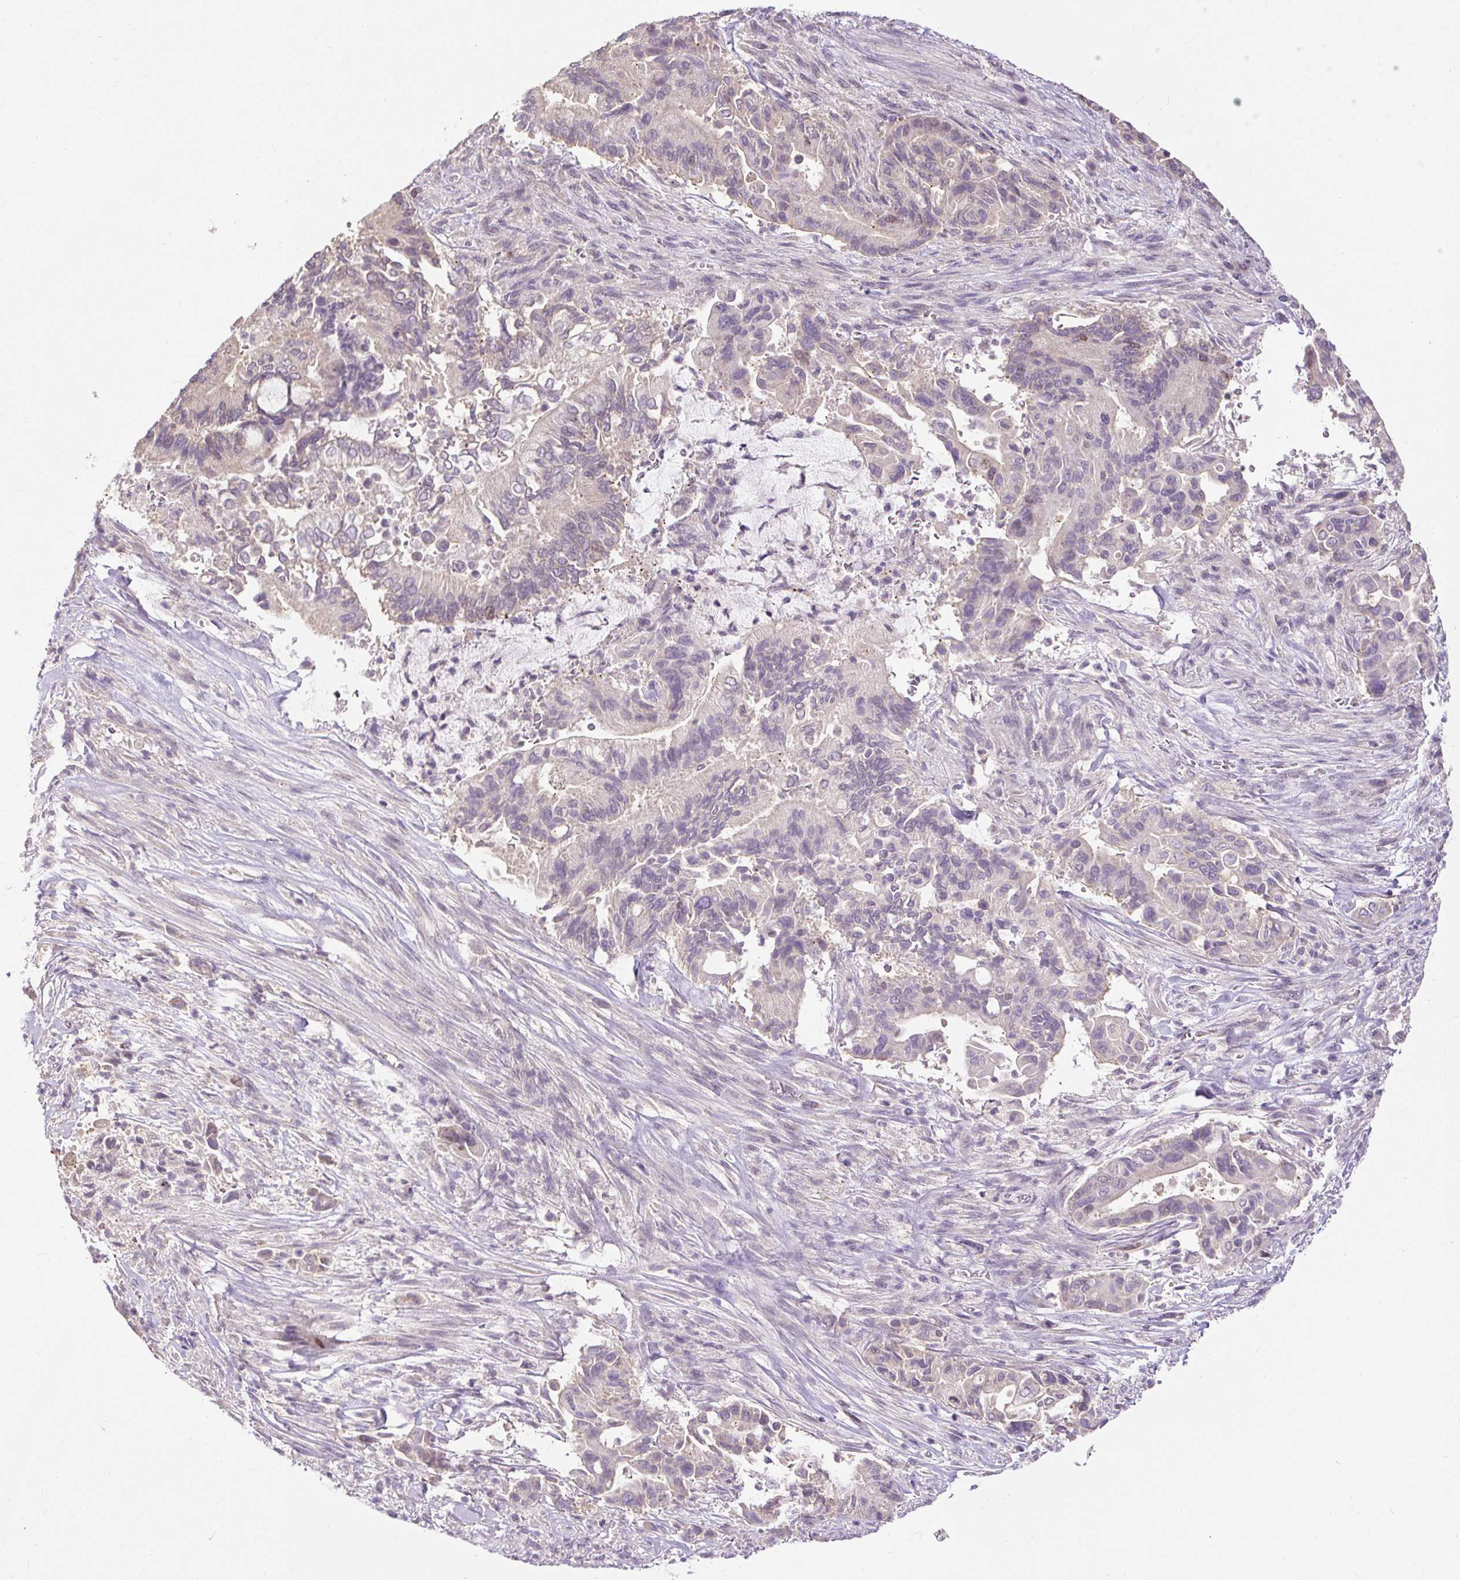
{"staining": {"intensity": "weak", "quantity": "<25%", "location": "nuclear"}, "tissue": "pancreatic cancer", "cell_type": "Tumor cells", "image_type": "cancer", "snomed": [{"axis": "morphology", "description": "Adenocarcinoma, NOS"}, {"axis": "topography", "description": "Pancreas"}], "caption": "Photomicrograph shows no protein expression in tumor cells of pancreatic cancer (adenocarcinoma) tissue.", "gene": "RACGAP1", "patient": {"sex": "male", "age": 68}}